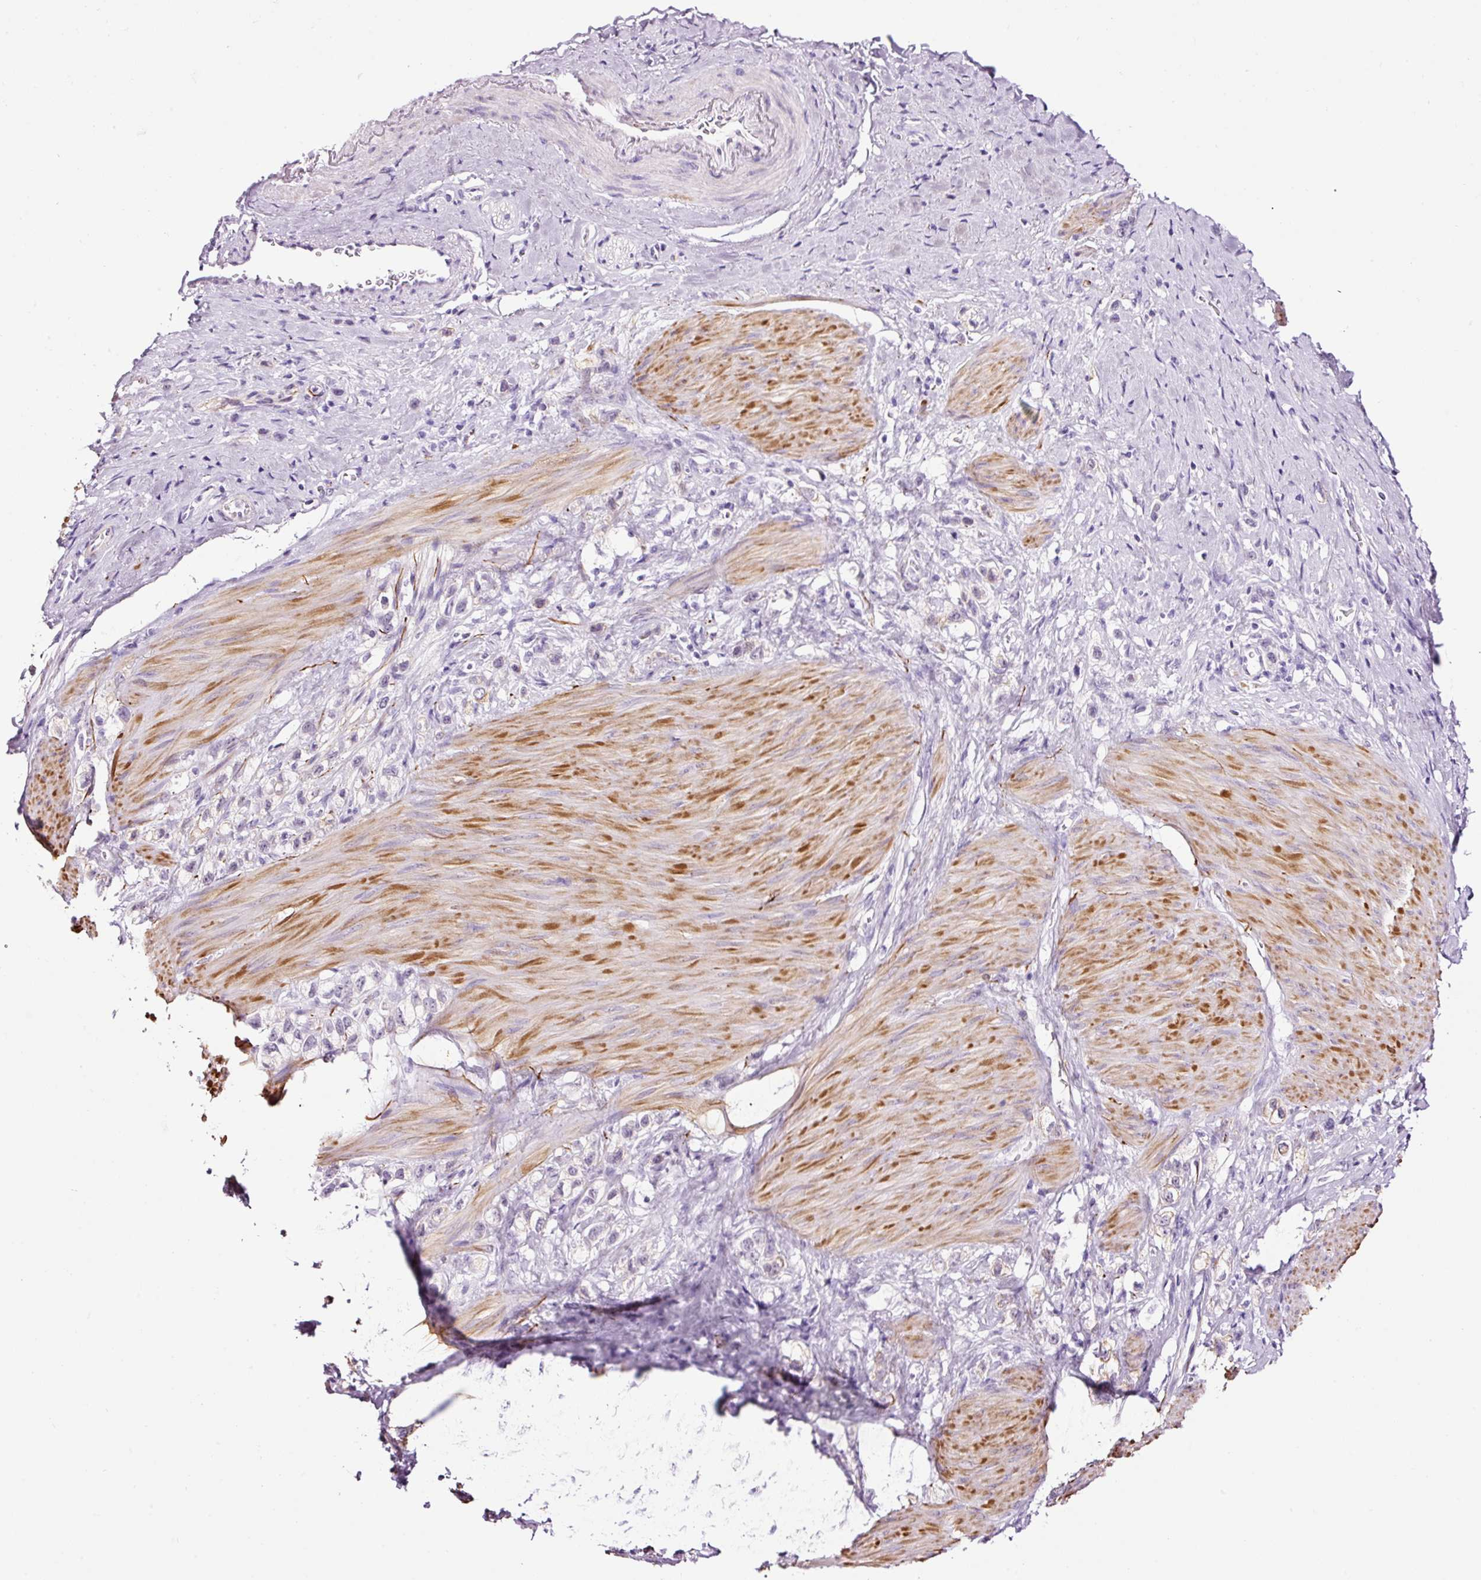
{"staining": {"intensity": "negative", "quantity": "none", "location": "none"}, "tissue": "stomach cancer", "cell_type": "Tumor cells", "image_type": "cancer", "snomed": [{"axis": "morphology", "description": "Adenocarcinoma, NOS"}, {"axis": "topography", "description": "Stomach"}], "caption": "Photomicrograph shows no significant protein positivity in tumor cells of stomach cancer.", "gene": "RTF2", "patient": {"sex": "female", "age": 65}}